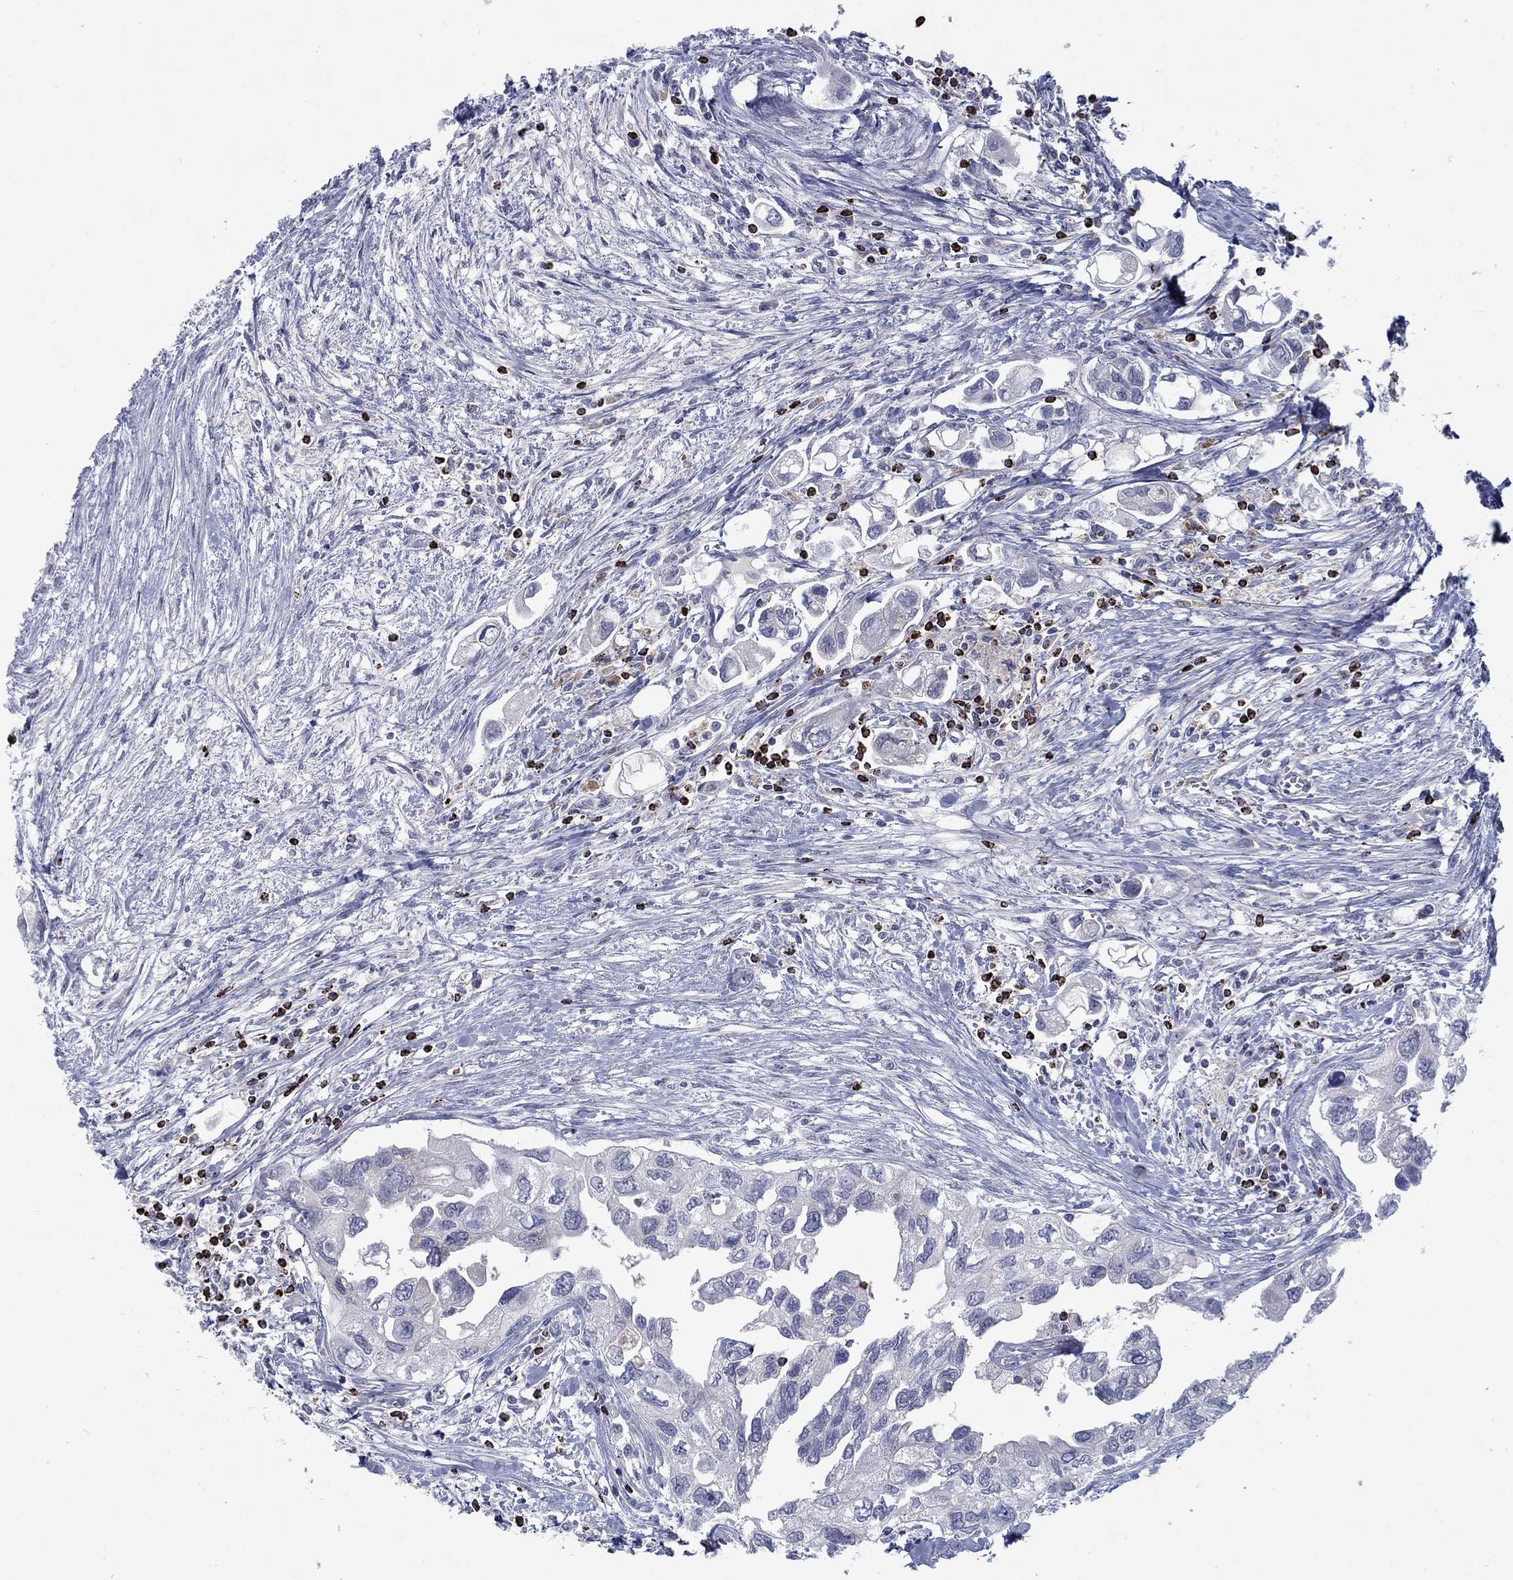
{"staining": {"intensity": "negative", "quantity": "none", "location": "none"}, "tissue": "urothelial cancer", "cell_type": "Tumor cells", "image_type": "cancer", "snomed": [{"axis": "morphology", "description": "Urothelial carcinoma, High grade"}, {"axis": "topography", "description": "Urinary bladder"}], "caption": "Immunohistochemical staining of human high-grade urothelial carcinoma reveals no significant staining in tumor cells.", "gene": "GZMA", "patient": {"sex": "male", "age": 59}}